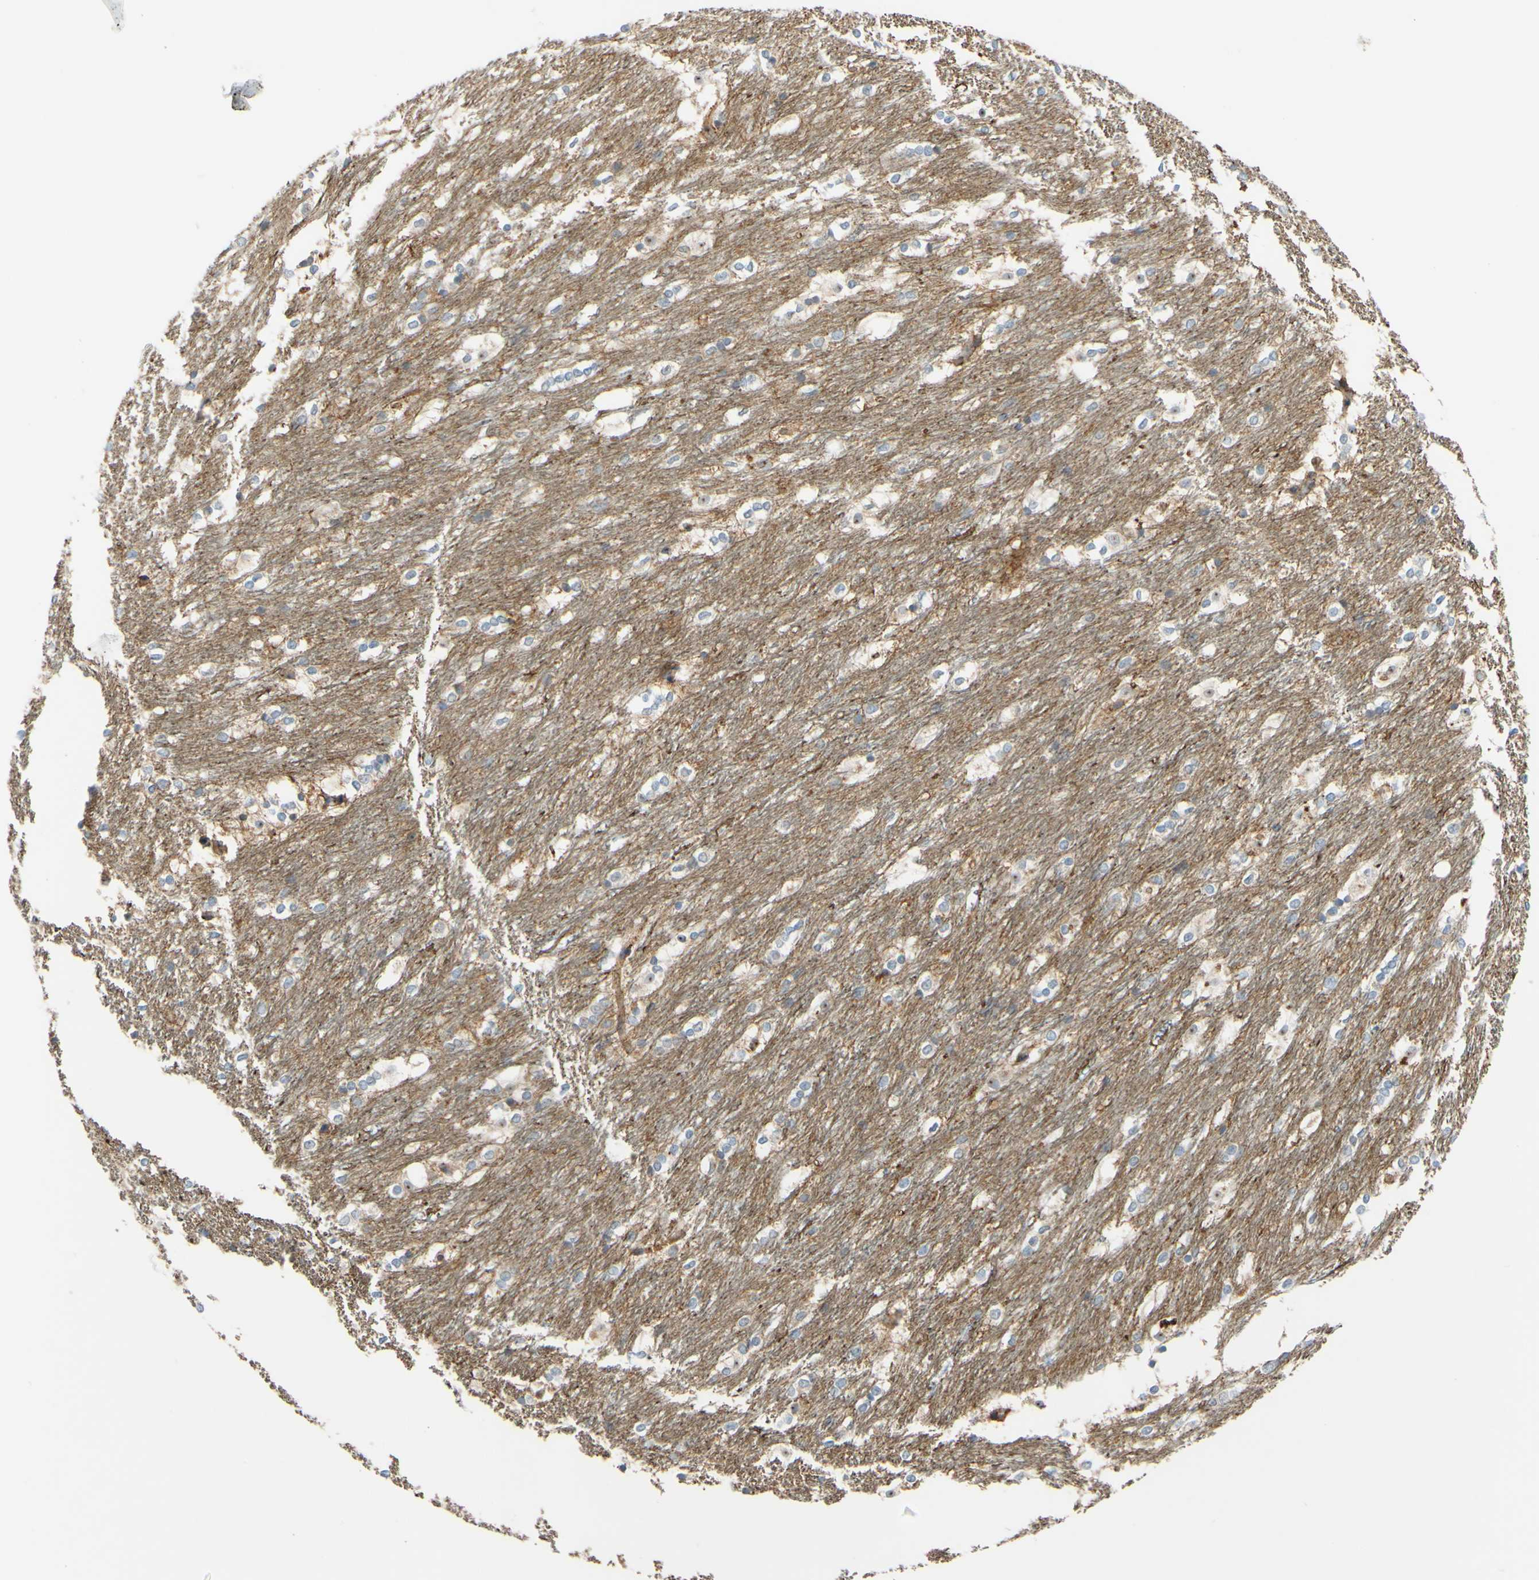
{"staining": {"intensity": "weak", "quantity": "25%-75%", "location": "cytoplasmic/membranous"}, "tissue": "caudate", "cell_type": "Glial cells", "image_type": "normal", "snomed": [{"axis": "morphology", "description": "Normal tissue, NOS"}, {"axis": "topography", "description": "Lateral ventricle wall"}], "caption": "Glial cells demonstrate low levels of weak cytoplasmic/membranous staining in approximately 25%-75% of cells in normal human caudate. (DAB = brown stain, brightfield microscopy at high magnification).", "gene": "POR", "patient": {"sex": "female", "age": 19}}